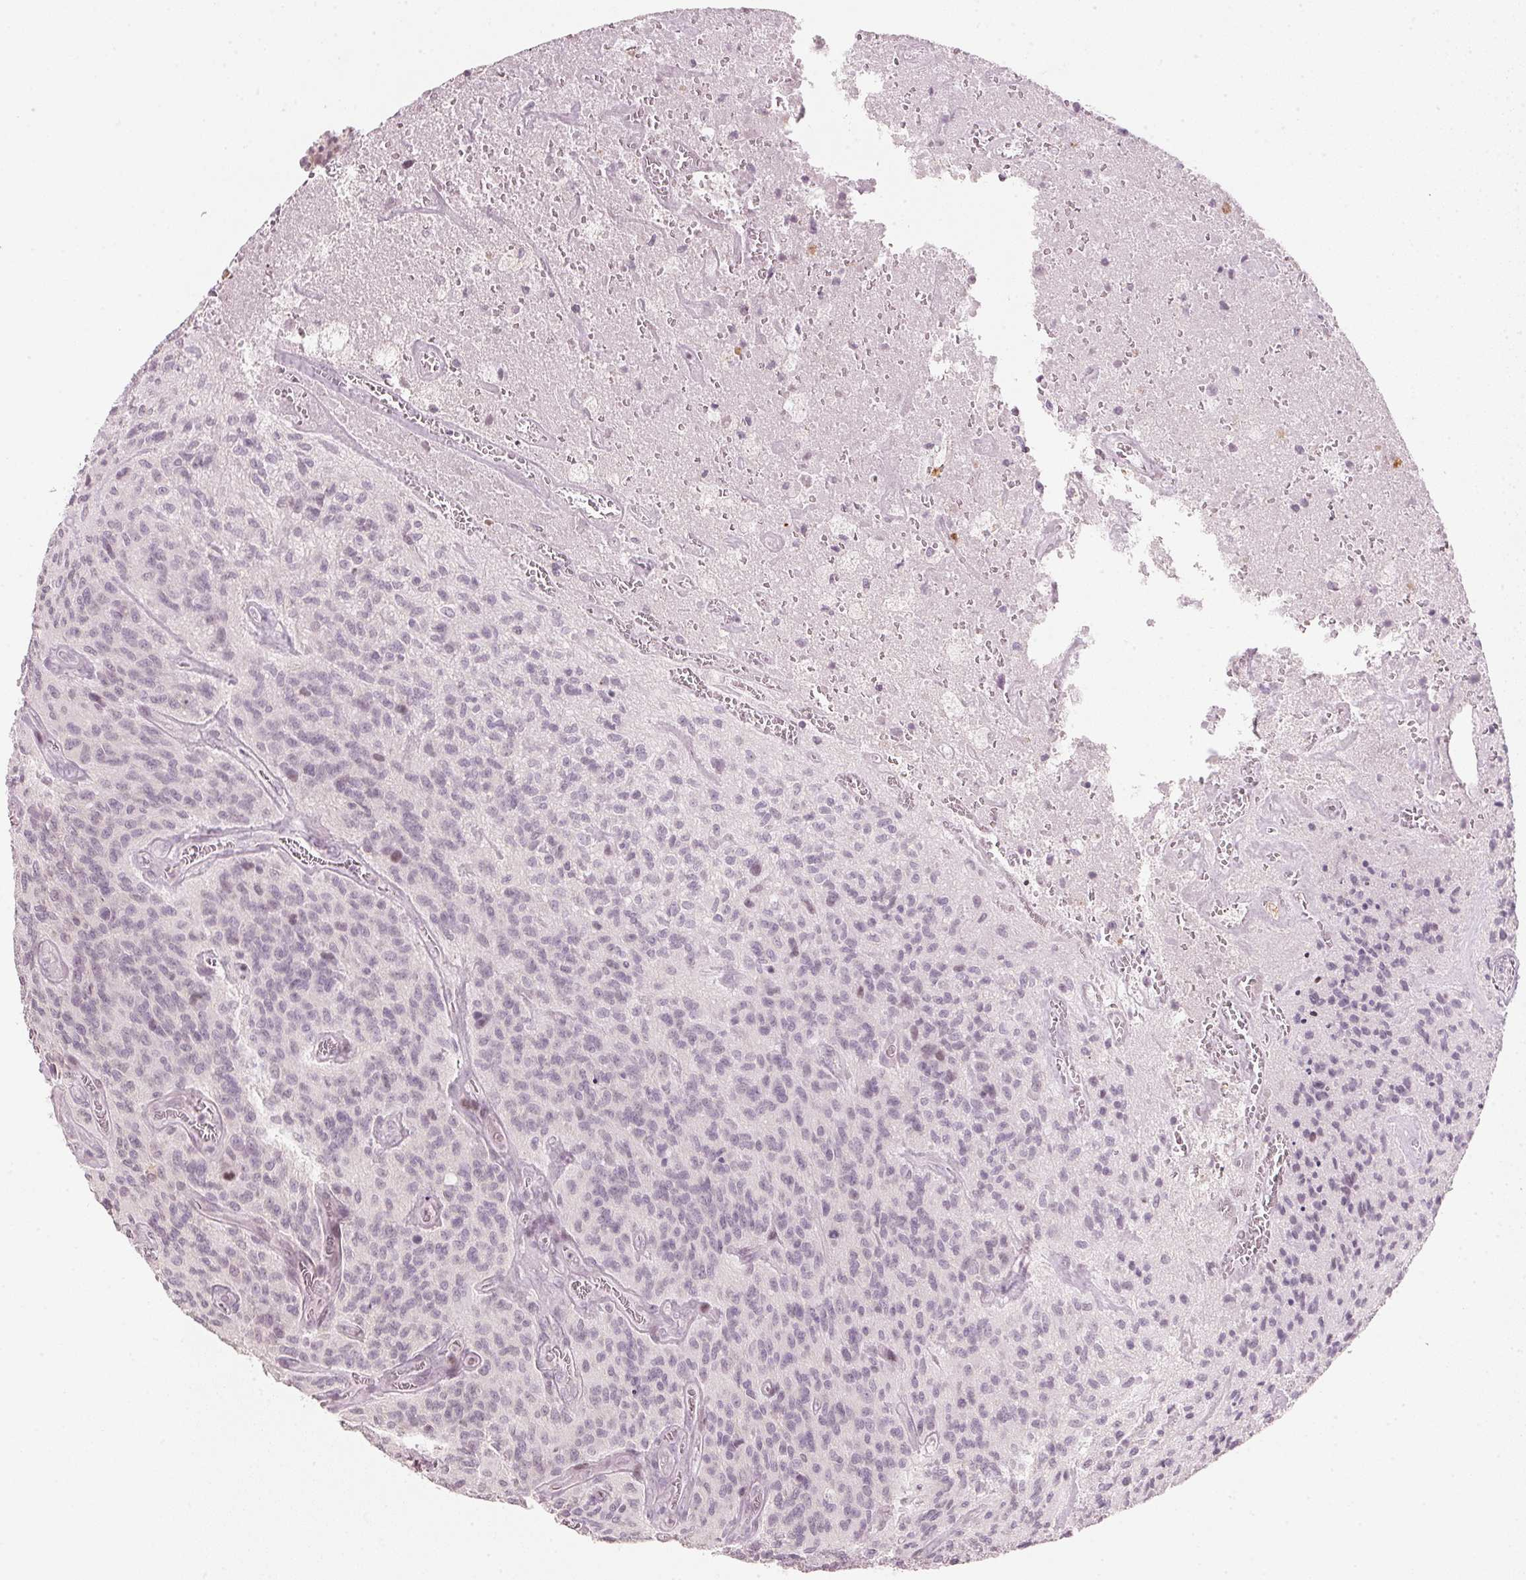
{"staining": {"intensity": "negative", "quantity": "none", "location": "none"}, "tissue": "glioma", "cell_type": "Tumor cells", "image_type": "cancer", "snomed": [{"axis": "morphology", "description": "Glioma, malignant, High grade"}, {"axis": "topography", "description": "Brain"}], "caption": "Malignant high-grade glioma was stained to show a protein in brown. There is no significant positivity in tumor cells. (Stains: DAB (3,3'-diaminobenzidine) immunohistochemistry with hematoxylin counter stain, Microscopy: brightfield microscopy at high magnification).", "gene": "SFRP4", "patient": {"sex": "male", "age": 76}}